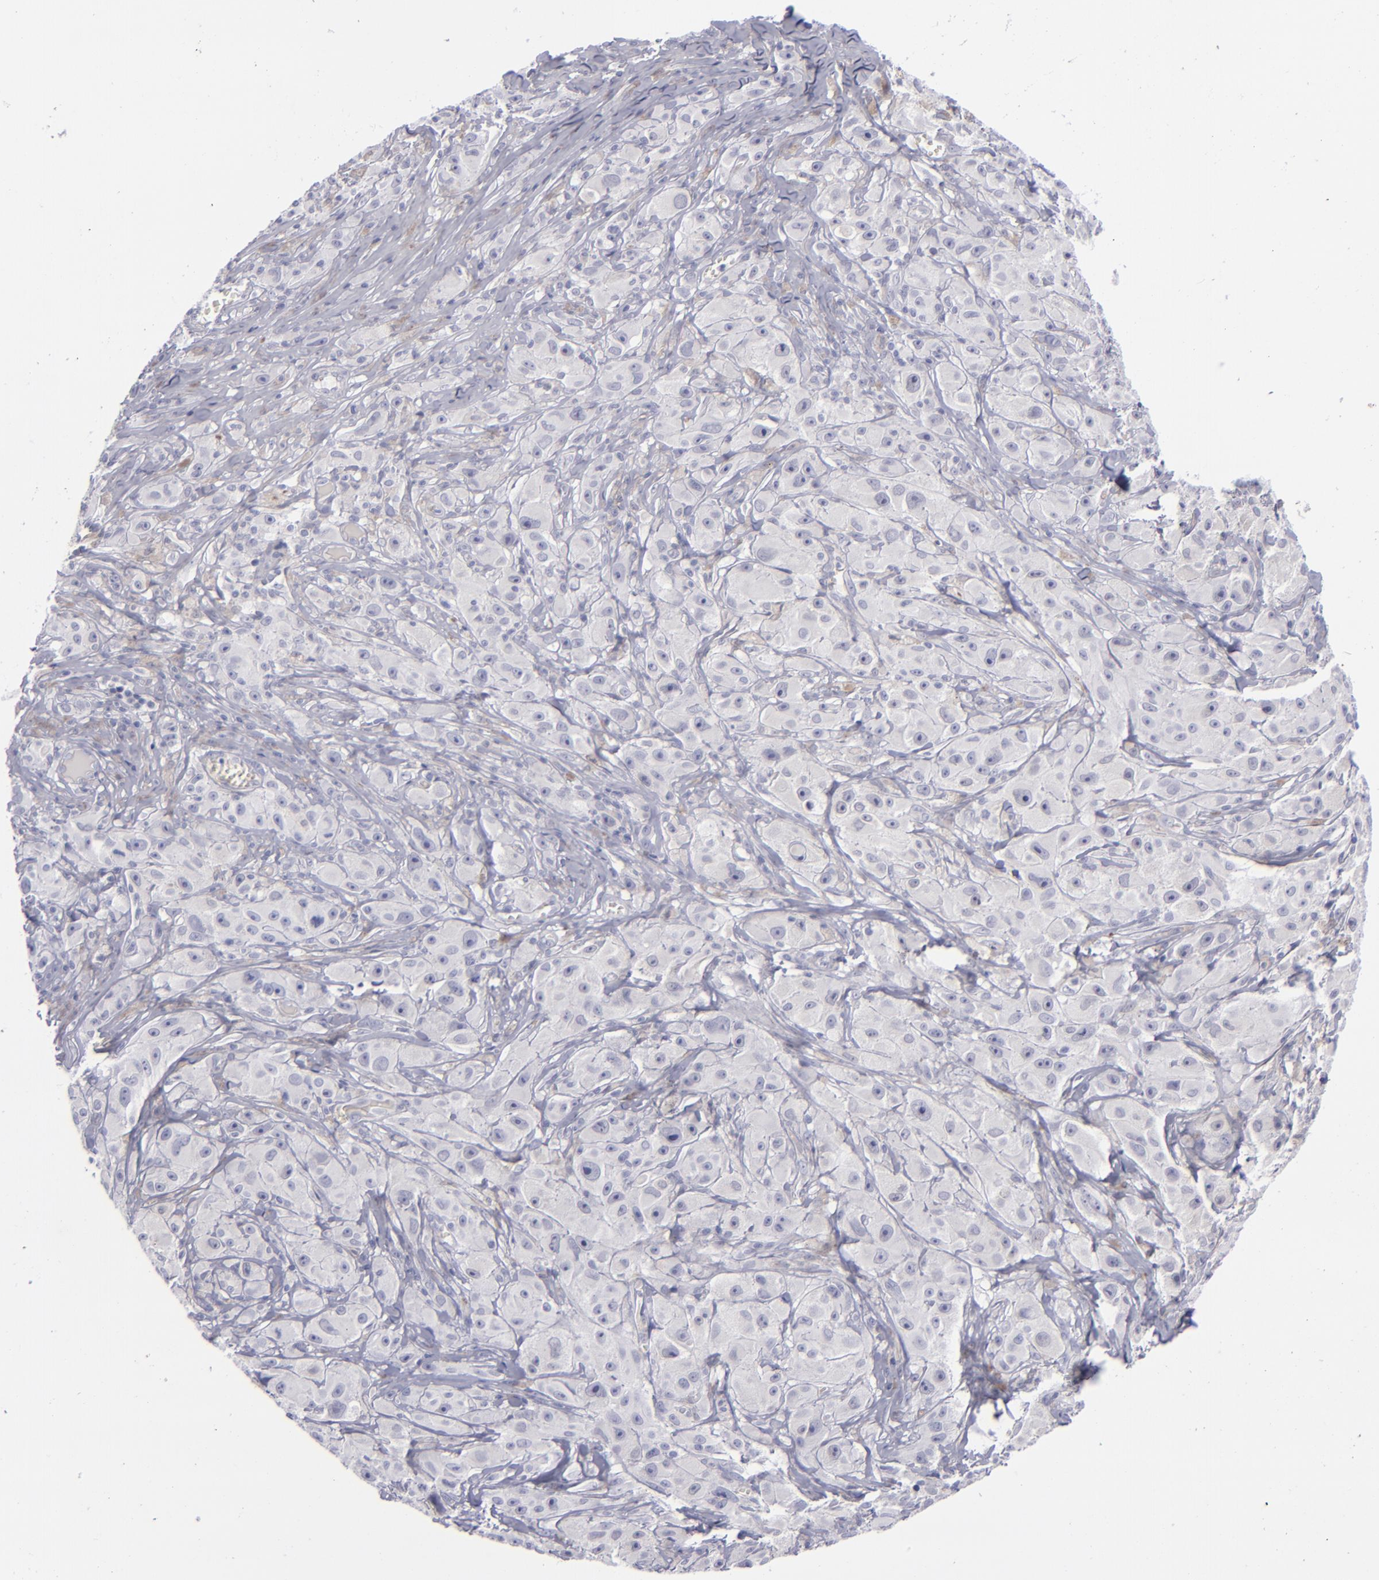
{"staining": {"intensity": "negative", "quantity": "none", "location": "none"}, "tissue": "melanoma", "cell_type": "Tumor cells", "image_type": "cancer", "snomed": [{"axis": "morphology", "description": "Malignant melanoma, NOS"}, {"axis": "topography", "description": "Skin"}], "caption": "Immunohistochemistry (IHC) of human malignant melanoma demonstrates no expression in tumor cells. (DAB (3,3'-diaminobenzidine) IHC with hematoxylin counter stain).", "gene": "ITGB4", "patient": {"sex": "male", "age": 56}}